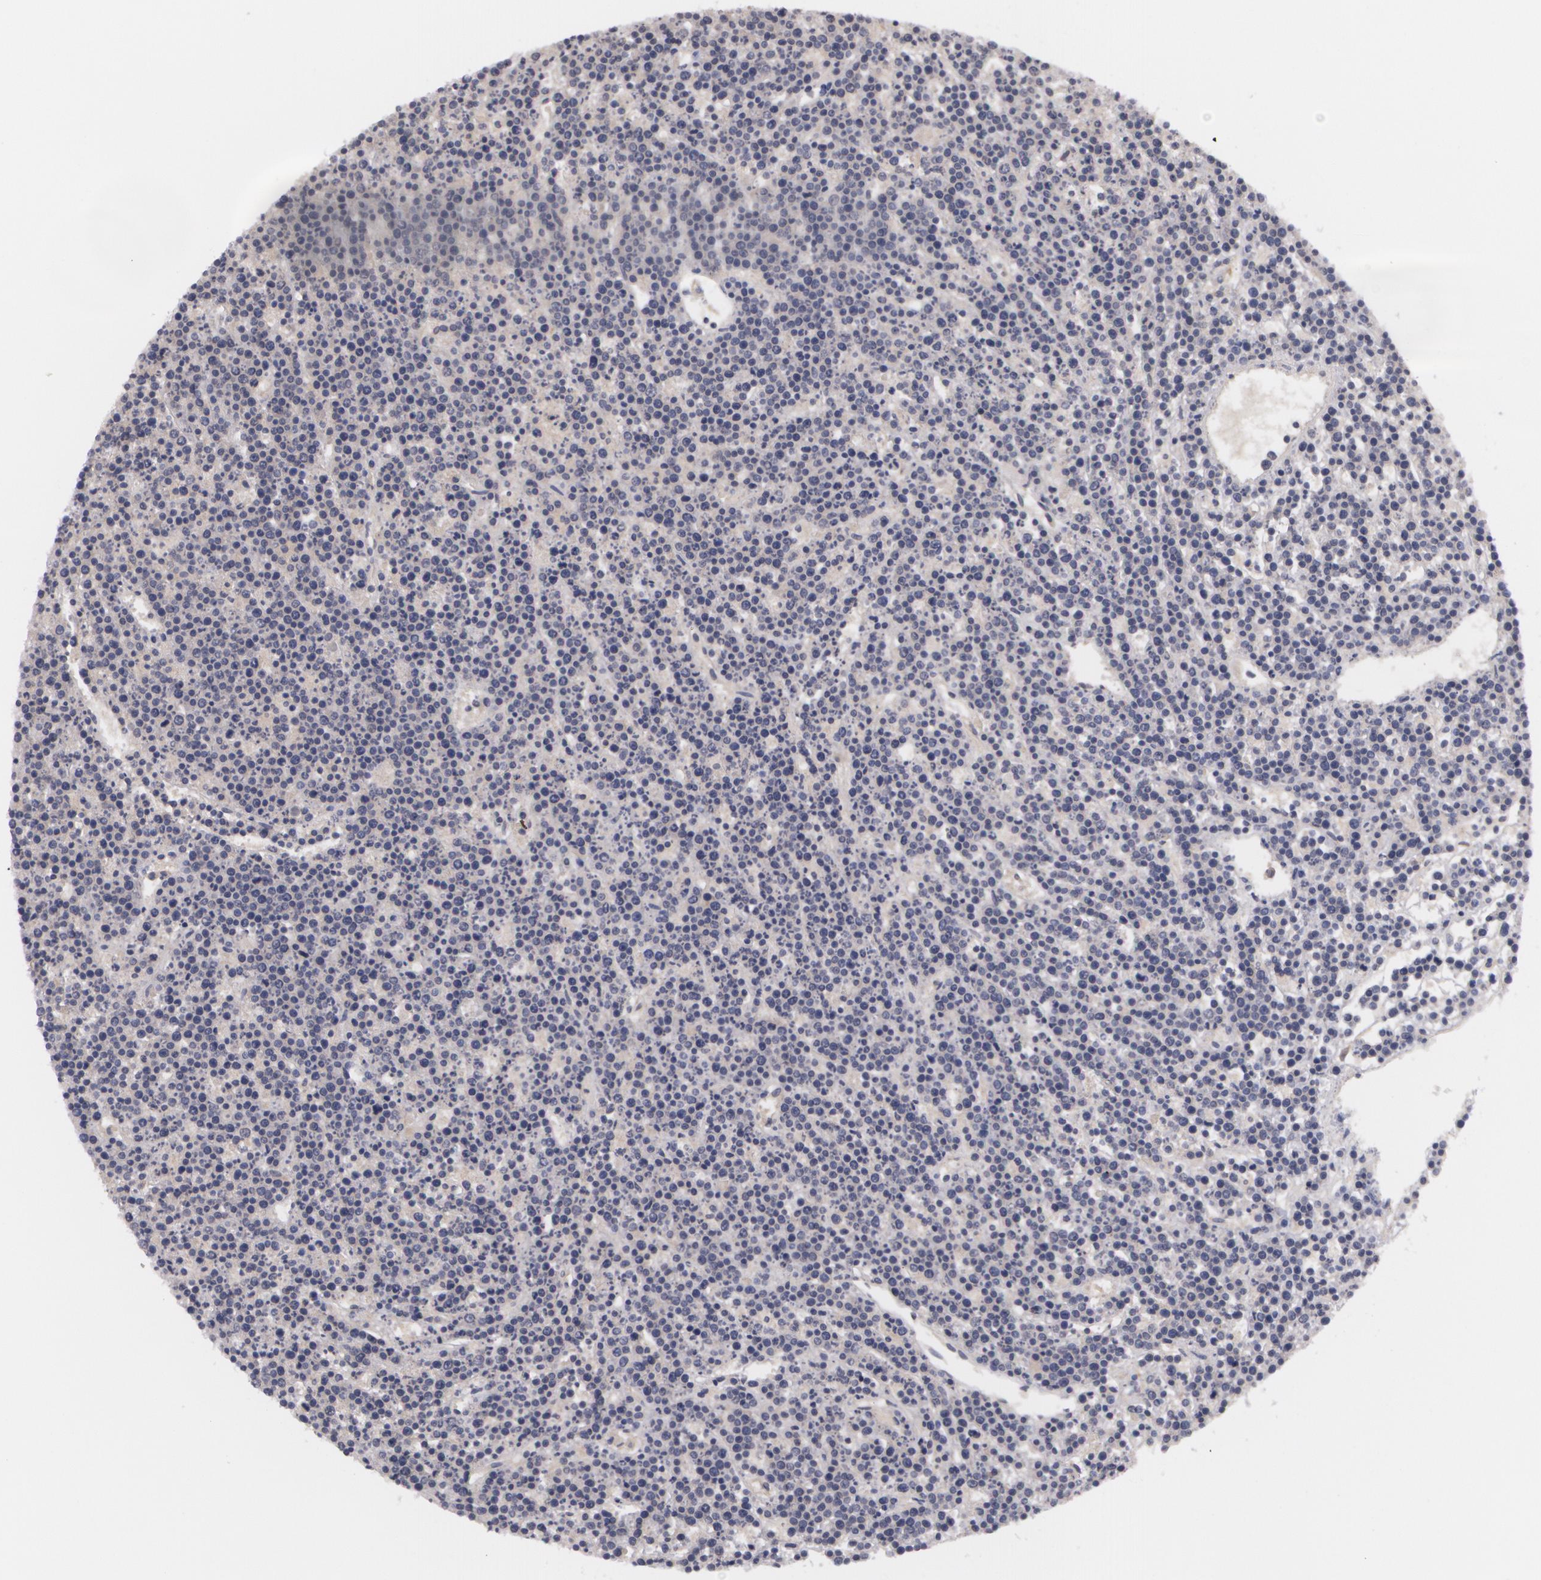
{"staining": {"intensity": "negative", "quantity": "none", "location": "none"}, "tissue": "lymphoma", "cell_type": "Tumor cells", "image_type": "cancer", "snomed": [{"axis": "morphology", "description": "Malignant lymphoma, non-Hodgkin's type, High grade"}, {"axis": "topography", "description": "Ovary"}], "caption": "Immunohistochemistry histopathology image of human lymphoma stained for a protein (brown), which displays no staining in tumor cells.", "gene": "CASK", "patient": {"sex": "female", "age": 56}}